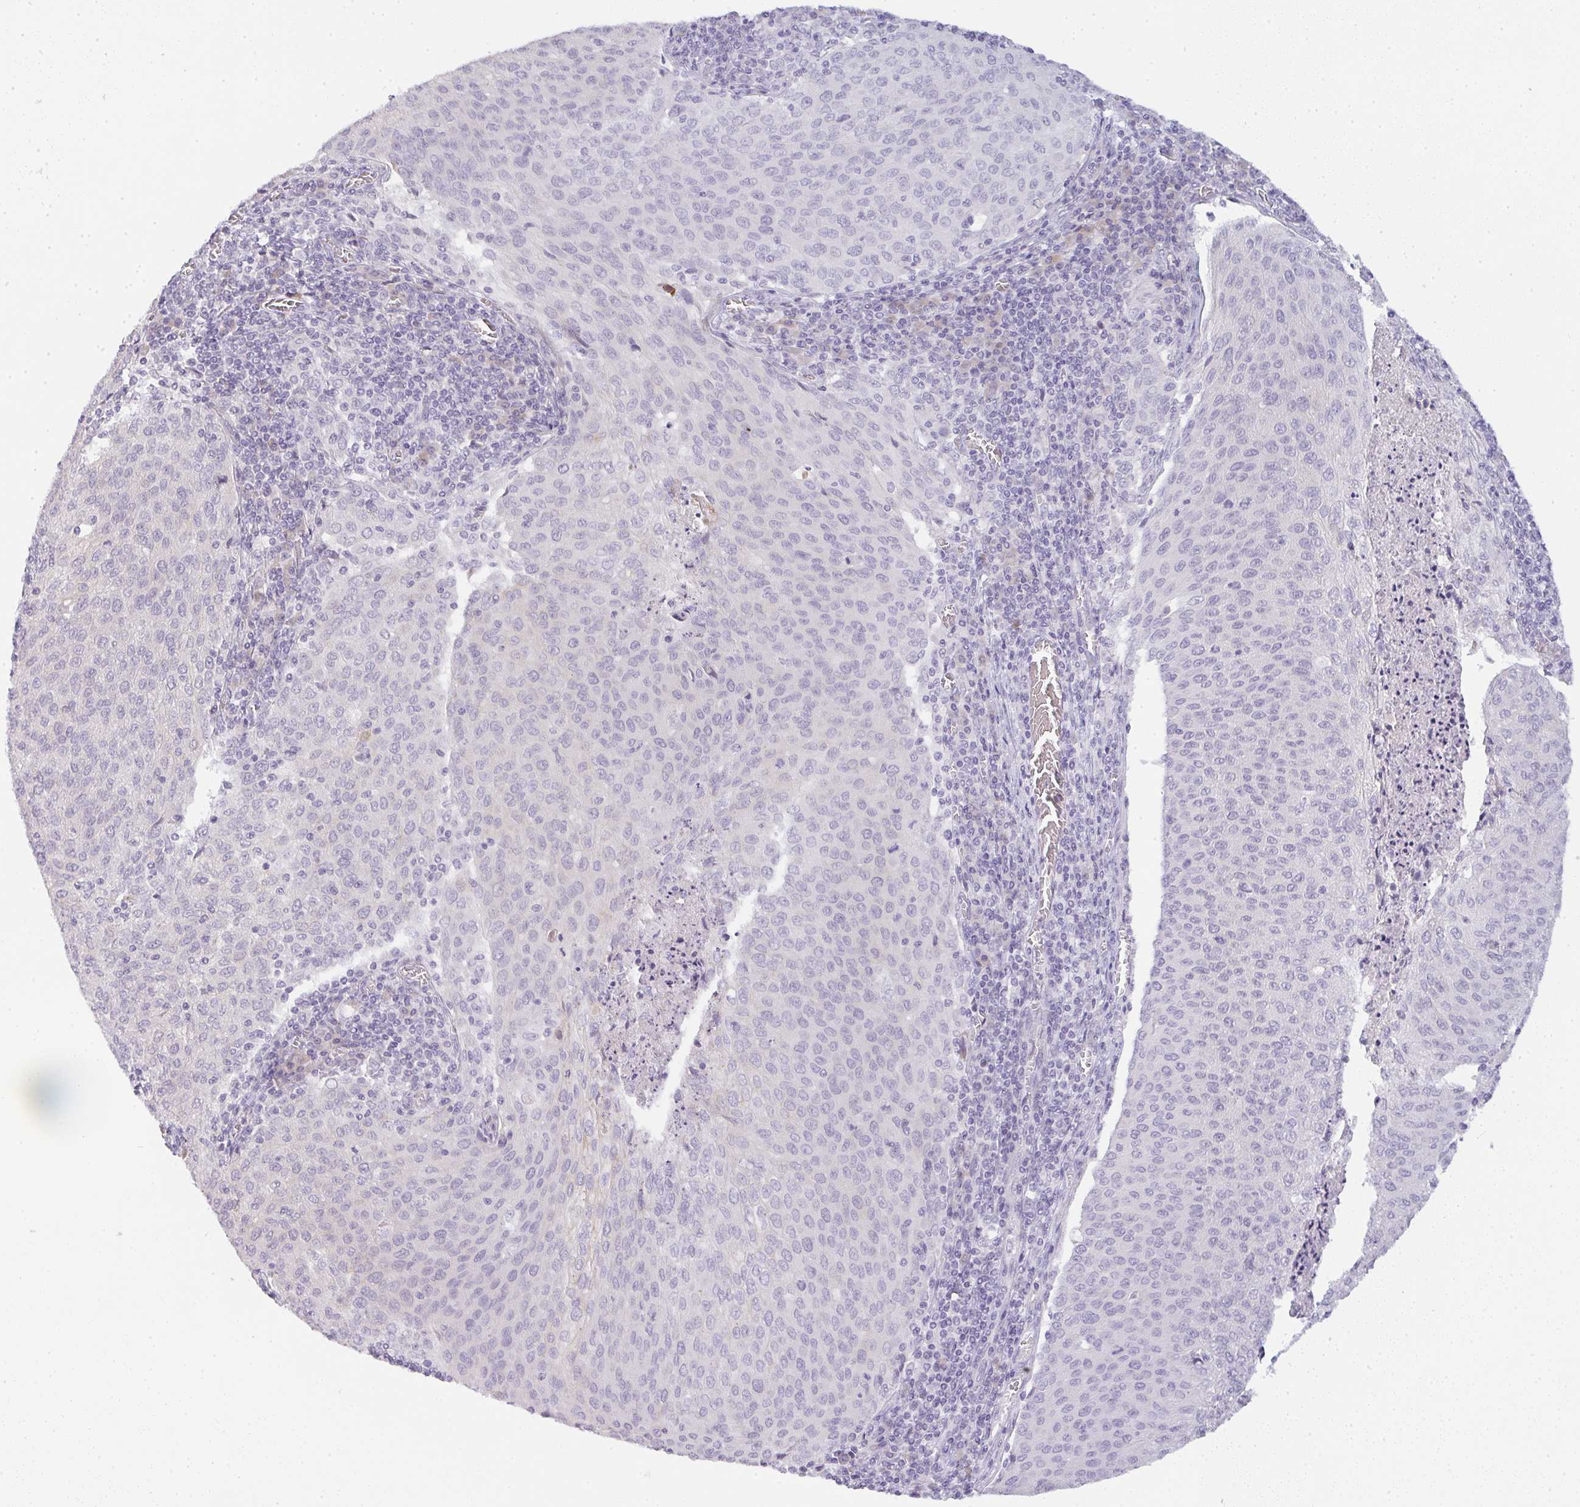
{"staining": {"intensity": "negative", "quantity": "none", "location": "none"}, "tissue": "cervical cancer", "cell_type": "Tumor cells", "image_type": "cancer", "snomed": [{"axis": "morphology", "description": "Squamous cell carcinoma, NOS"}, {"axis": "topography", "description": "Cervix"}], "caption": "Human cervical cancer (squamous cell carcinoma) stained for a protein using immunohistochemistry demonstrates no staining in tumor cells.", "gene": "SIRPB2", "patient": {"sex": "female", "age": 46}}